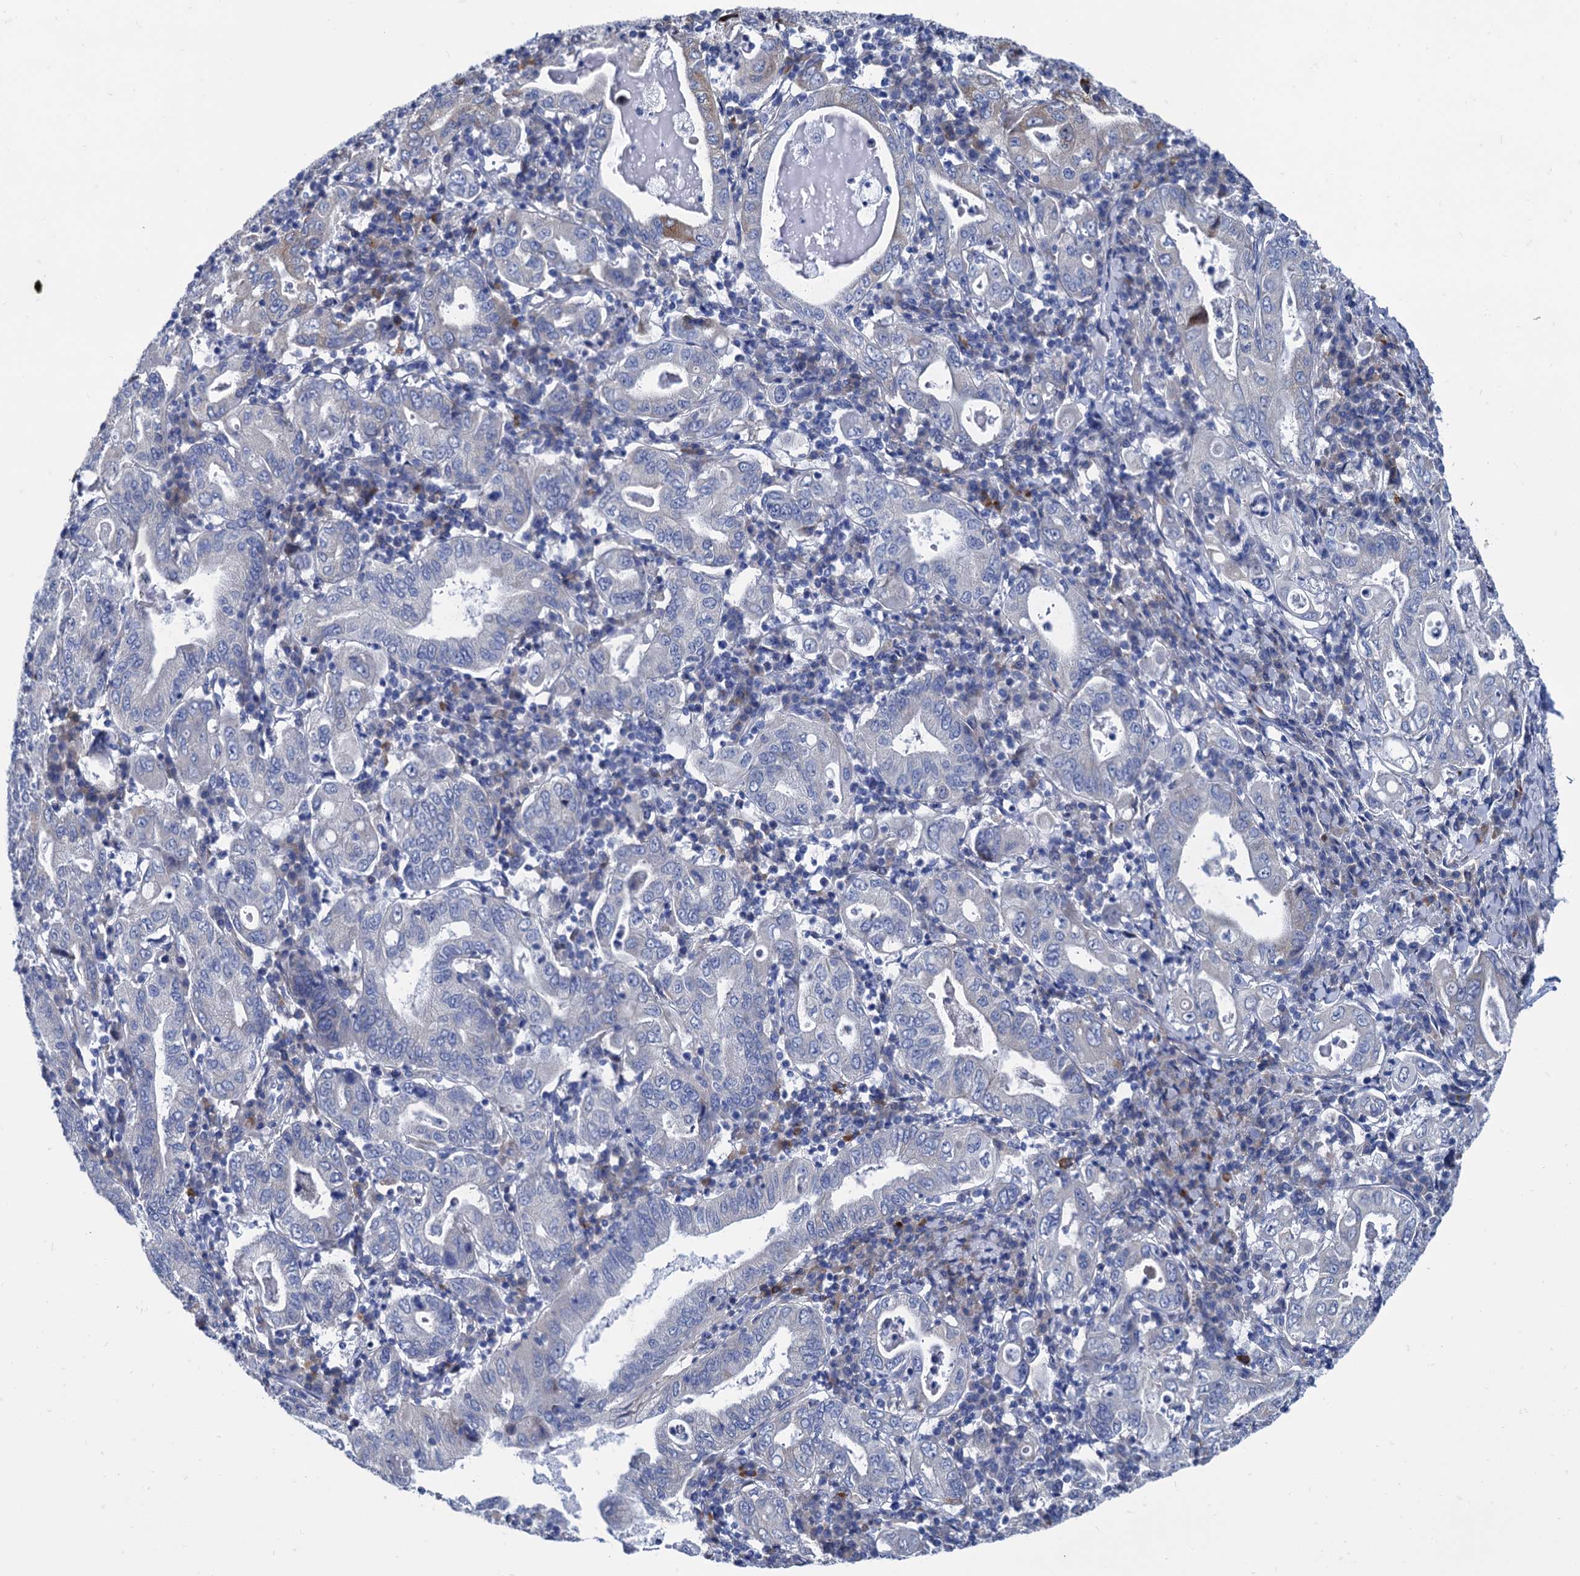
{"staining": {"intensity": "negative", "quantity": "none", "location": "none"}, "tissue": "stomach cancer", "cell_type": "Tumor cells", "image_type": "cancer", "snomed": [{"axis": "morphology", "description": "Normal tissue, NOS"}, {"axis": "morphology", "description": "Adenocarcinoma, NOS"}, {"axis": "topography", "description": "Esophagus"}, {"axis": "topography", "description": "Stomach, upper"}, {"axis": "topography", "description": "Peripheral nerve tissue"}], "caption": "Micrograph shows no protein positivity in tumor cells of stomach cancer tissue. (Stains: DAB (3,3'-diaminobenzidine) IHC with hematoxylin counter stain, Microscopy: brightfield microscopy at high magnification).", "gene": "FOXR2", "patient": {"sex": "male", "age": 62}}